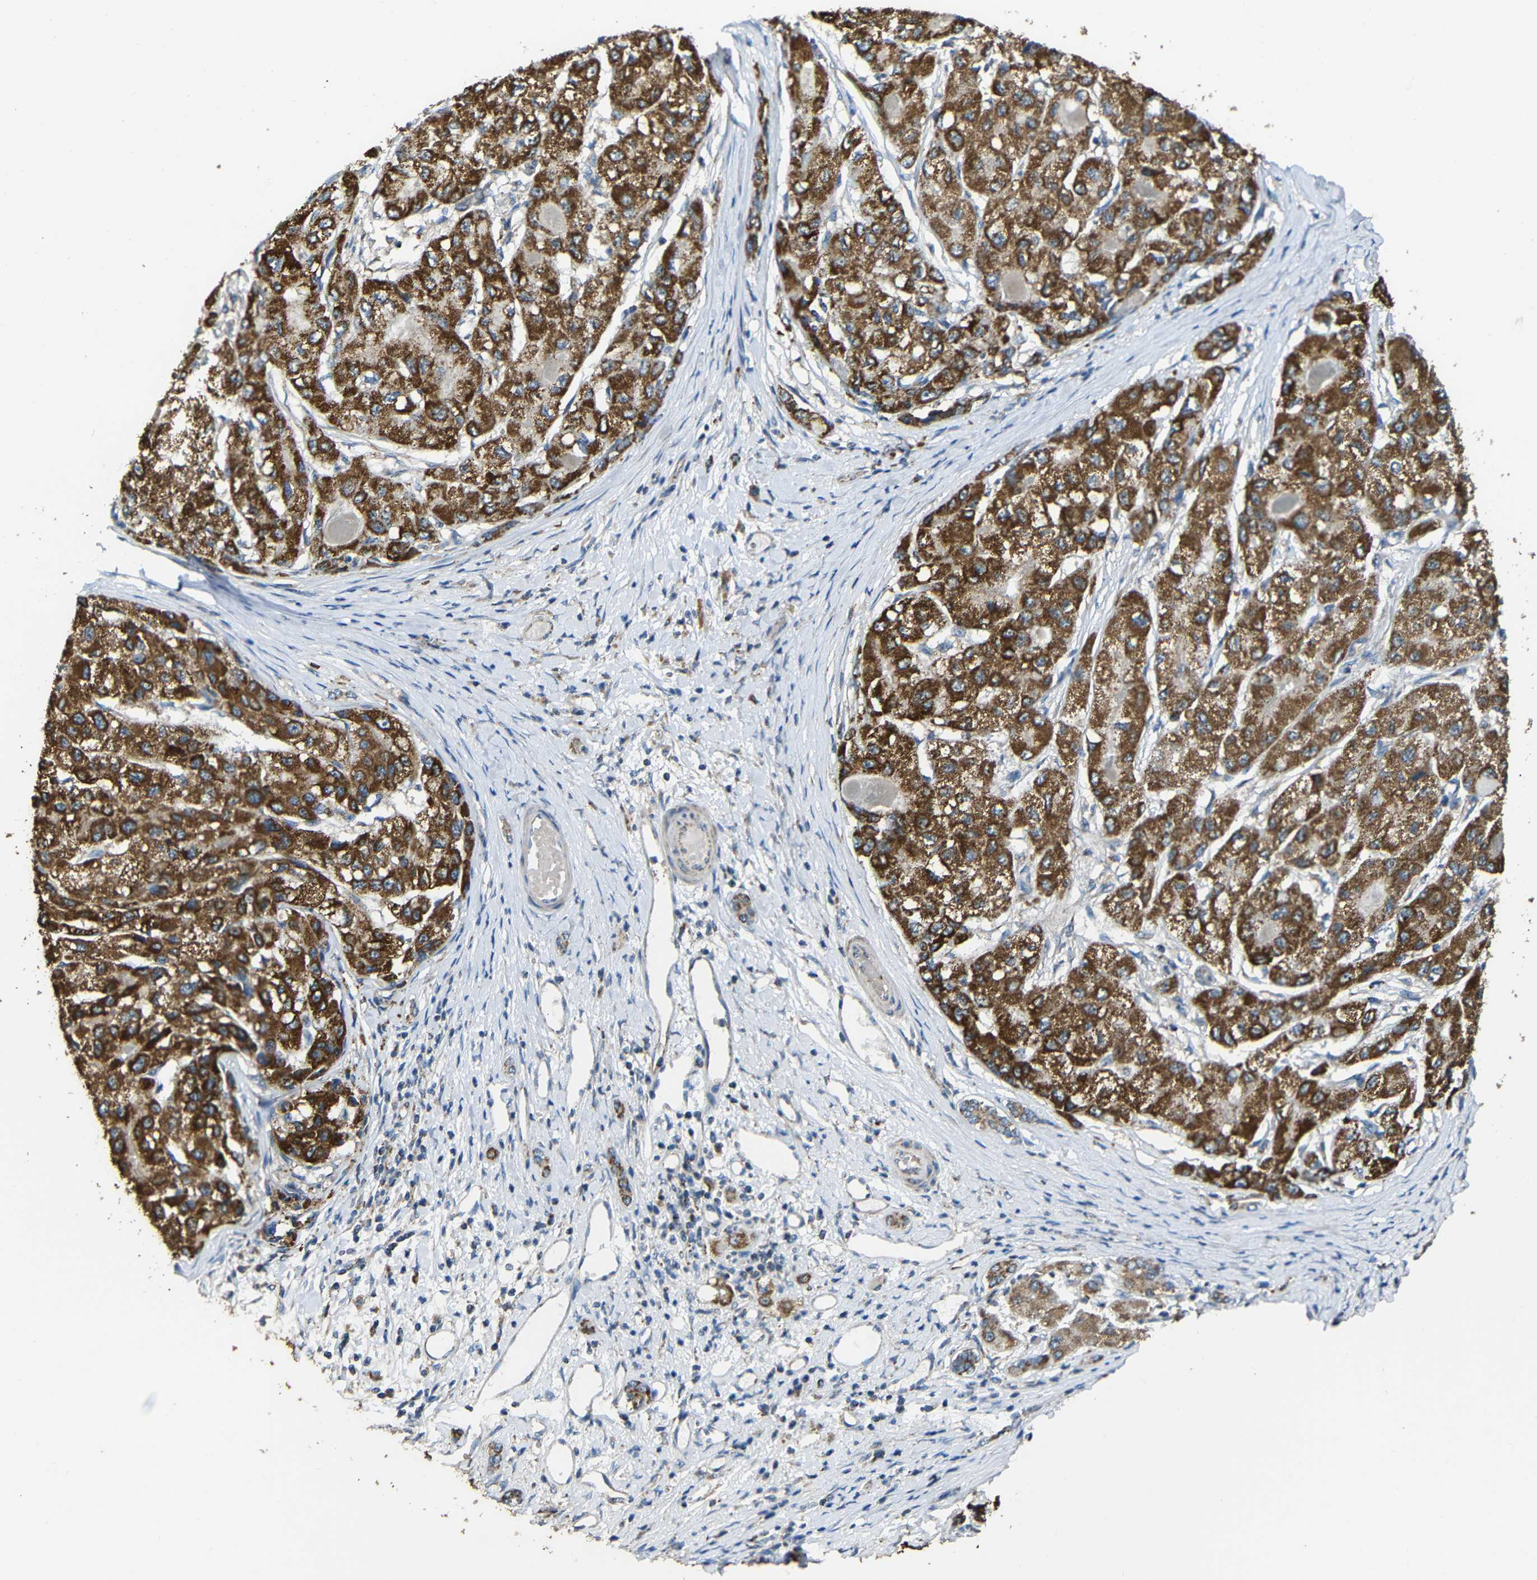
{"staining": {"intensity": "strong", "quantity": ">75%", "location": "cytoplasmic/membranous"}, "tissue": "liver cancer", "cell_type": "Tumor cells", "image_type": "cancer", "snomed": [{"axis": "morphology", "description": "Carcinoma, Hepatocellular, NOS"}, {"axis": "topography", "description": "Liver"}], "caption": "This photomicrograph reveals IHC staining of human liver cancer, with high strong cytoplasmic/membranous staining in about >75% of tumor cells.", "gene": "NR3C2", "patient": {"sex": "male", "age": 80}}